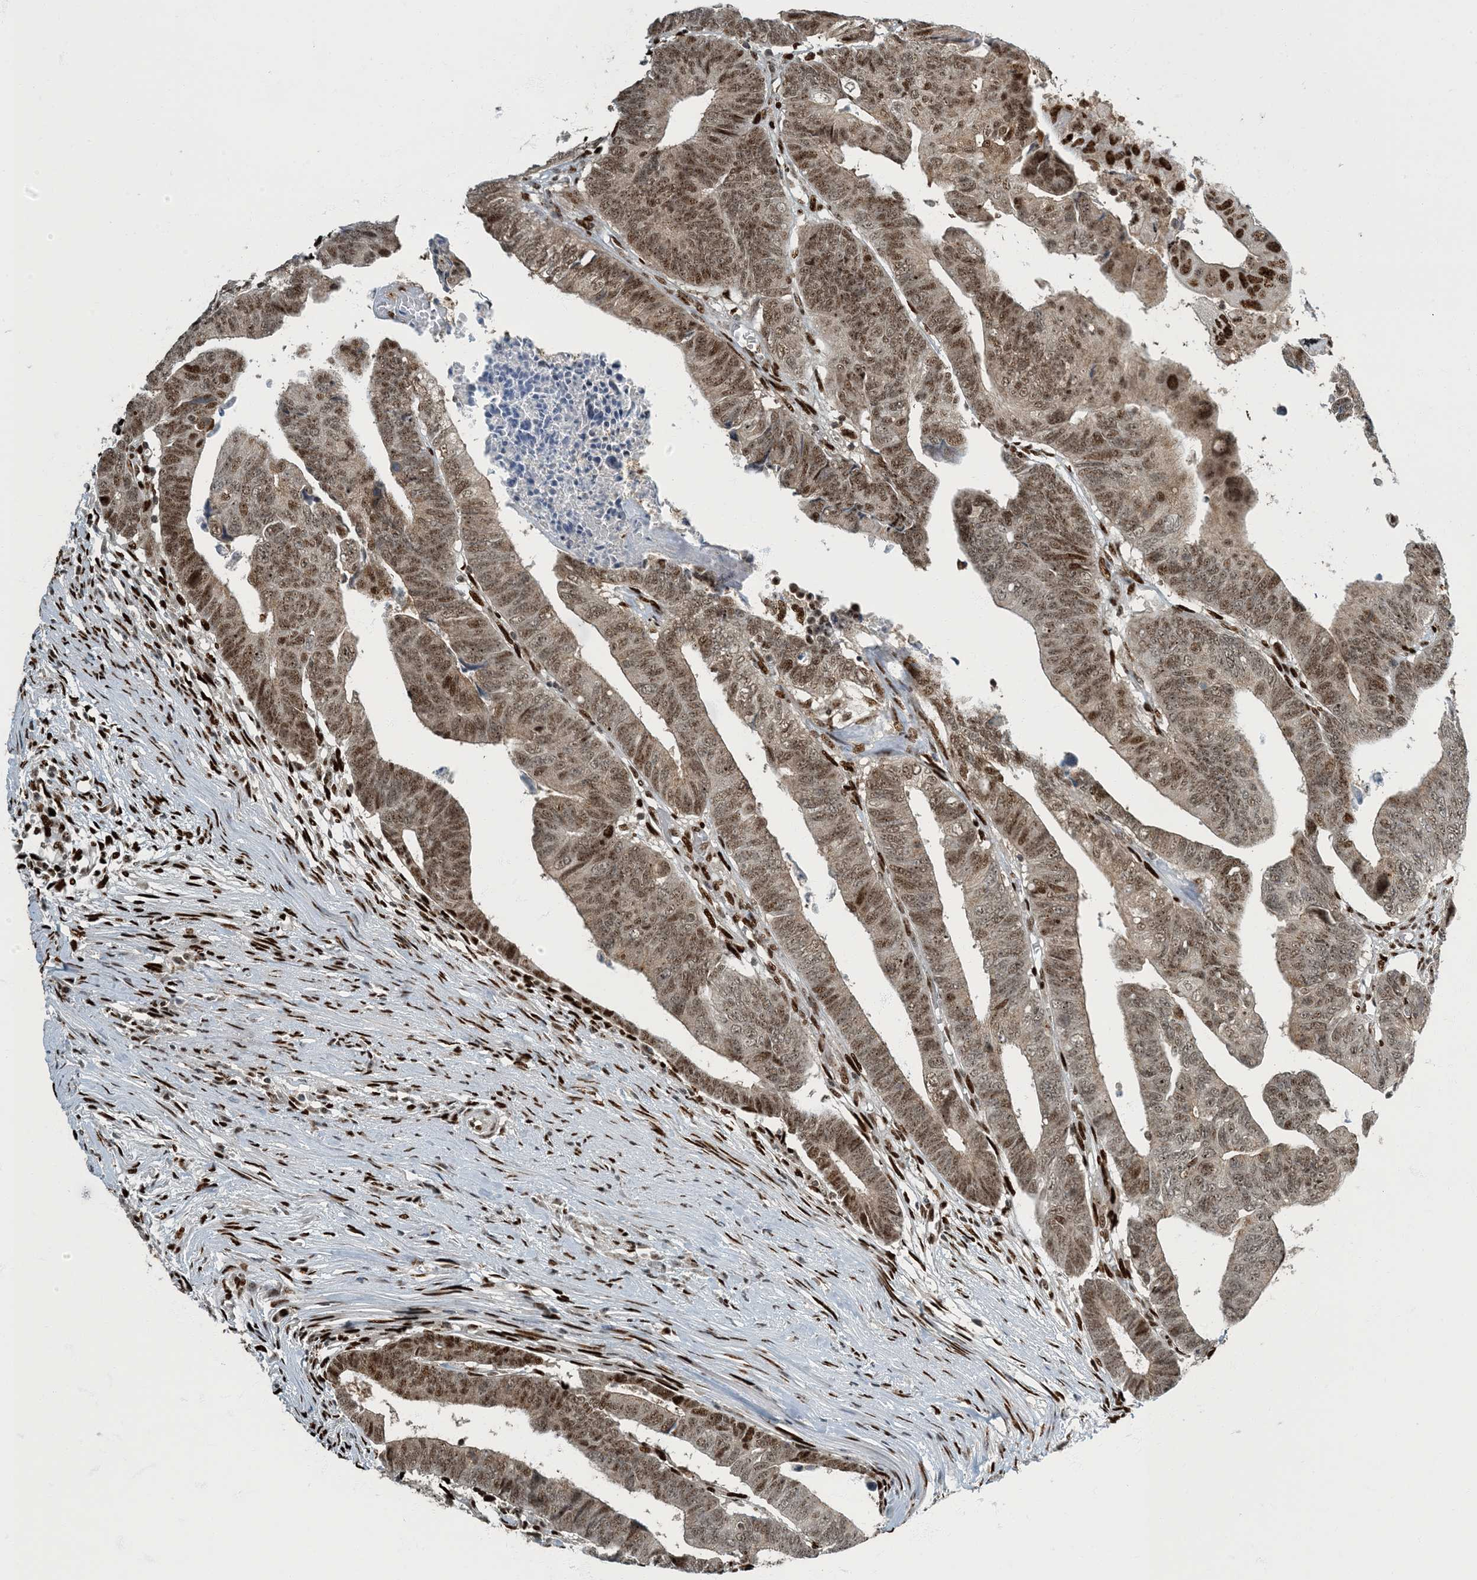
{"staining": {"intensity": "moderate", "quantity": ">75%", "location": "nuclear"}, "tissue": "colorectal cancer", "cell_type": "Tumor cells", "image_type": "cancer", "snomed": [{"axis": "morphology", "description": "Adenocarcinoma, NOS"}, {"axis": "topography", "description": "Rectum"}], "caption": "Moderate nuclear protein positivity is present in about >75% of tumor cells in colorectal adenocarcinoma. The staining was performed using DAB (3,3'-diaminobenzidine) to visualize the protein expression in brown, while the nuclei were stained in blue with hematoxylin (Magnification: 20x).", "gene": "MBD1", "patient": {"sex": "female", "age": 65}}